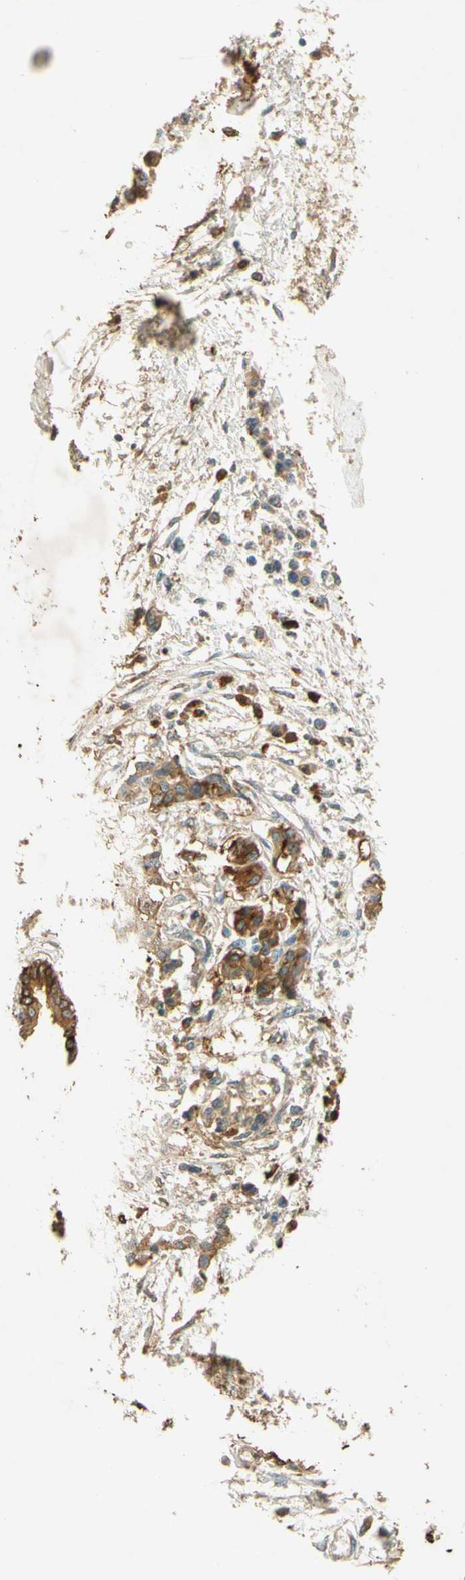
{"staining": {"intensity": "strong", "quantity": ">75%", "location": "cytoplasmic/membranous"}, "tissue": "pancreatic cancer", "cell_type": "Tumor cells", "image_type": "cancer", "snomed": [{"axis": "morphology", "description": "Adenocarcinoma, NOS"}, {"axis": "topography", "description": "Pancreas"}], "caption": "Human pancreatic adenocarcinoma stained for a protein (brown) shows strong cytoplasmic/membranous positive expression in about >75% of tumor cells.", "gene": "ENTREP2", "patient": {"sex": "male", "age": 56}}